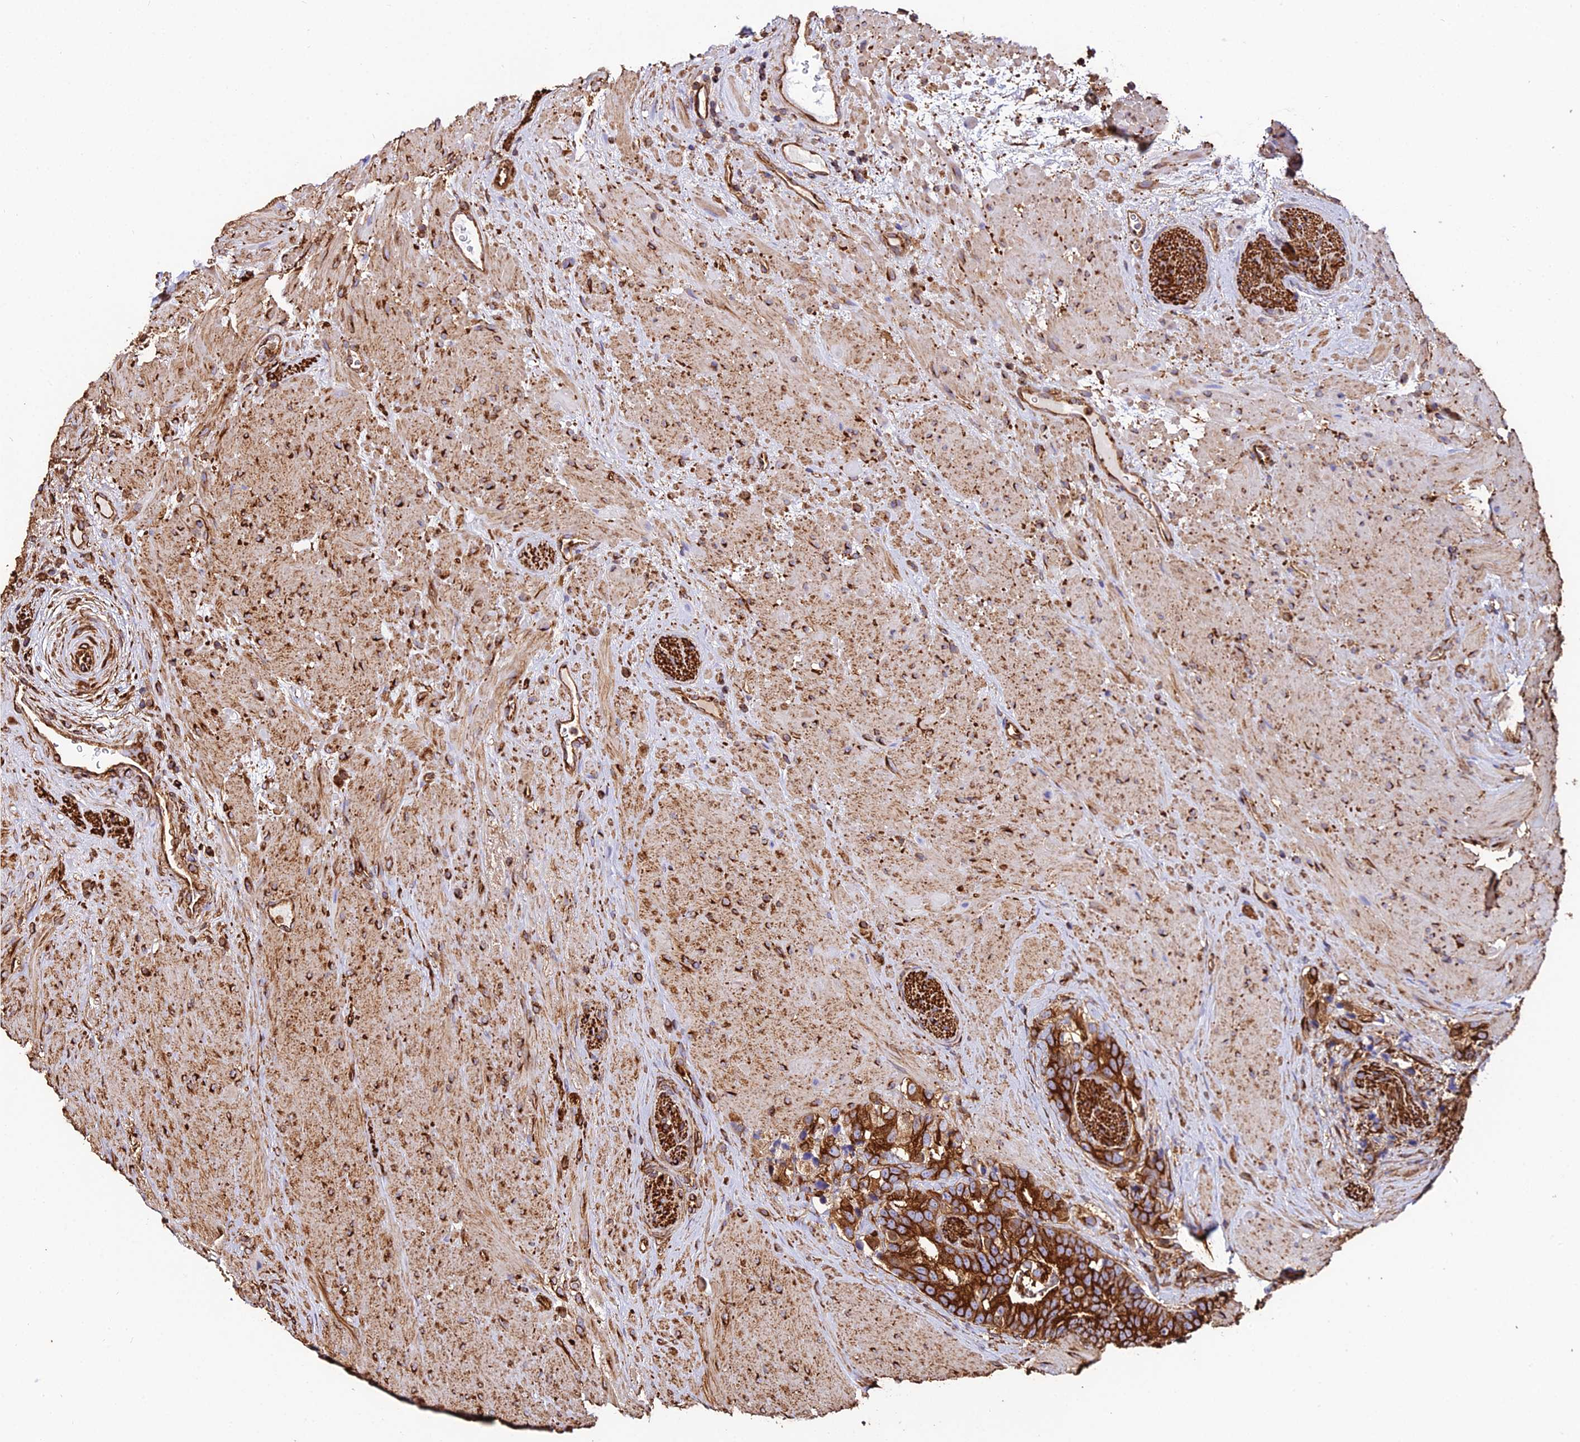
{"staining": {"intensity": "strong", "quantity": ">75%", "location": "cytoplasmic/membranous"}, "tissue": "prostate cancer", "cell_type": "Tumor cells", "image_type": "cancer", "snomed": [{"axis": "morphology", "description": "Adenocarcinoma, High grade"}, {"axis": "topography", "description": "Prostate"}], "caption": "Protein staining of prostate cancer (high-grade adenocarcinoma) tissue reveals strong cytoplasmic/membranous staining in approximately >75% of tumor cells. Ihc stains the protein of interest in brown and the nuclei are stained blue.", "gene": "TUBA3D", "patient": {"sex": "male", "age": 74}}